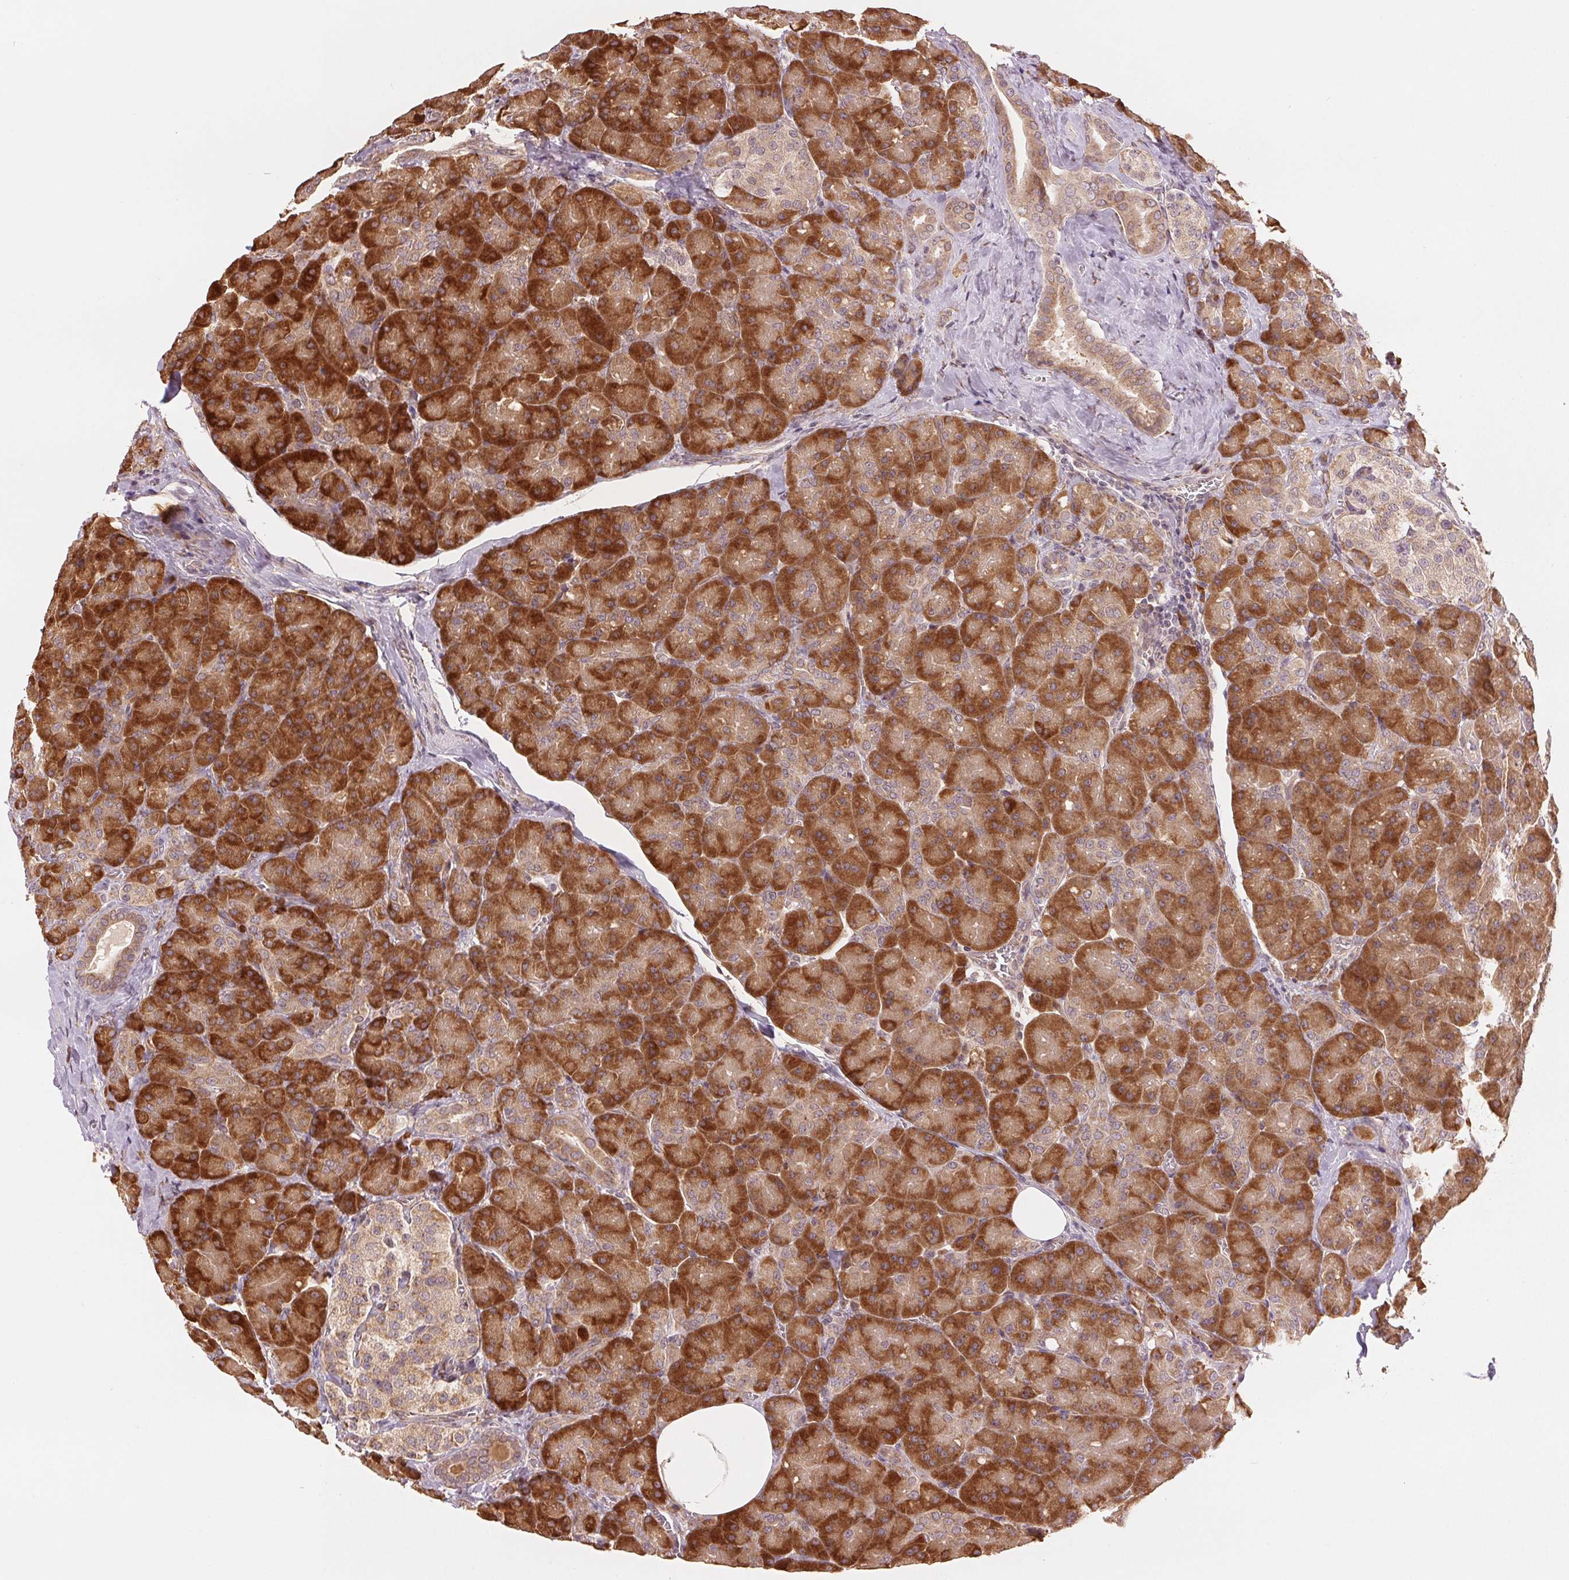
{"staining": {"intensity": "strong", "quantity": ">75%", "location": "cytoplasmic/membranous"}, "tissue": "pancreas", "cell_type": "Exocrine glandular cells", "image_type": "normal", "snomed": [{"axis": "morphology", "description": "Normal tissue, NOS"}, {"axis": "topography", "description": "Pancreas"}], "caption": "DAB (3,3'-diaminobenzidine) immunohistochemical staining of unremarkable human pancreas reveals strong cytoplasmic/membranous protein staining in approximately >75% of exocrine glandular cells. The staining is performed using DAB (3,3'-diaminobenzidine) brown chromogen to label protein expression. The nuclei are counter-stained blue using hematoxylin.", "gene": "SLC20A1", "patient": {"sex": "male", "age": 55}}